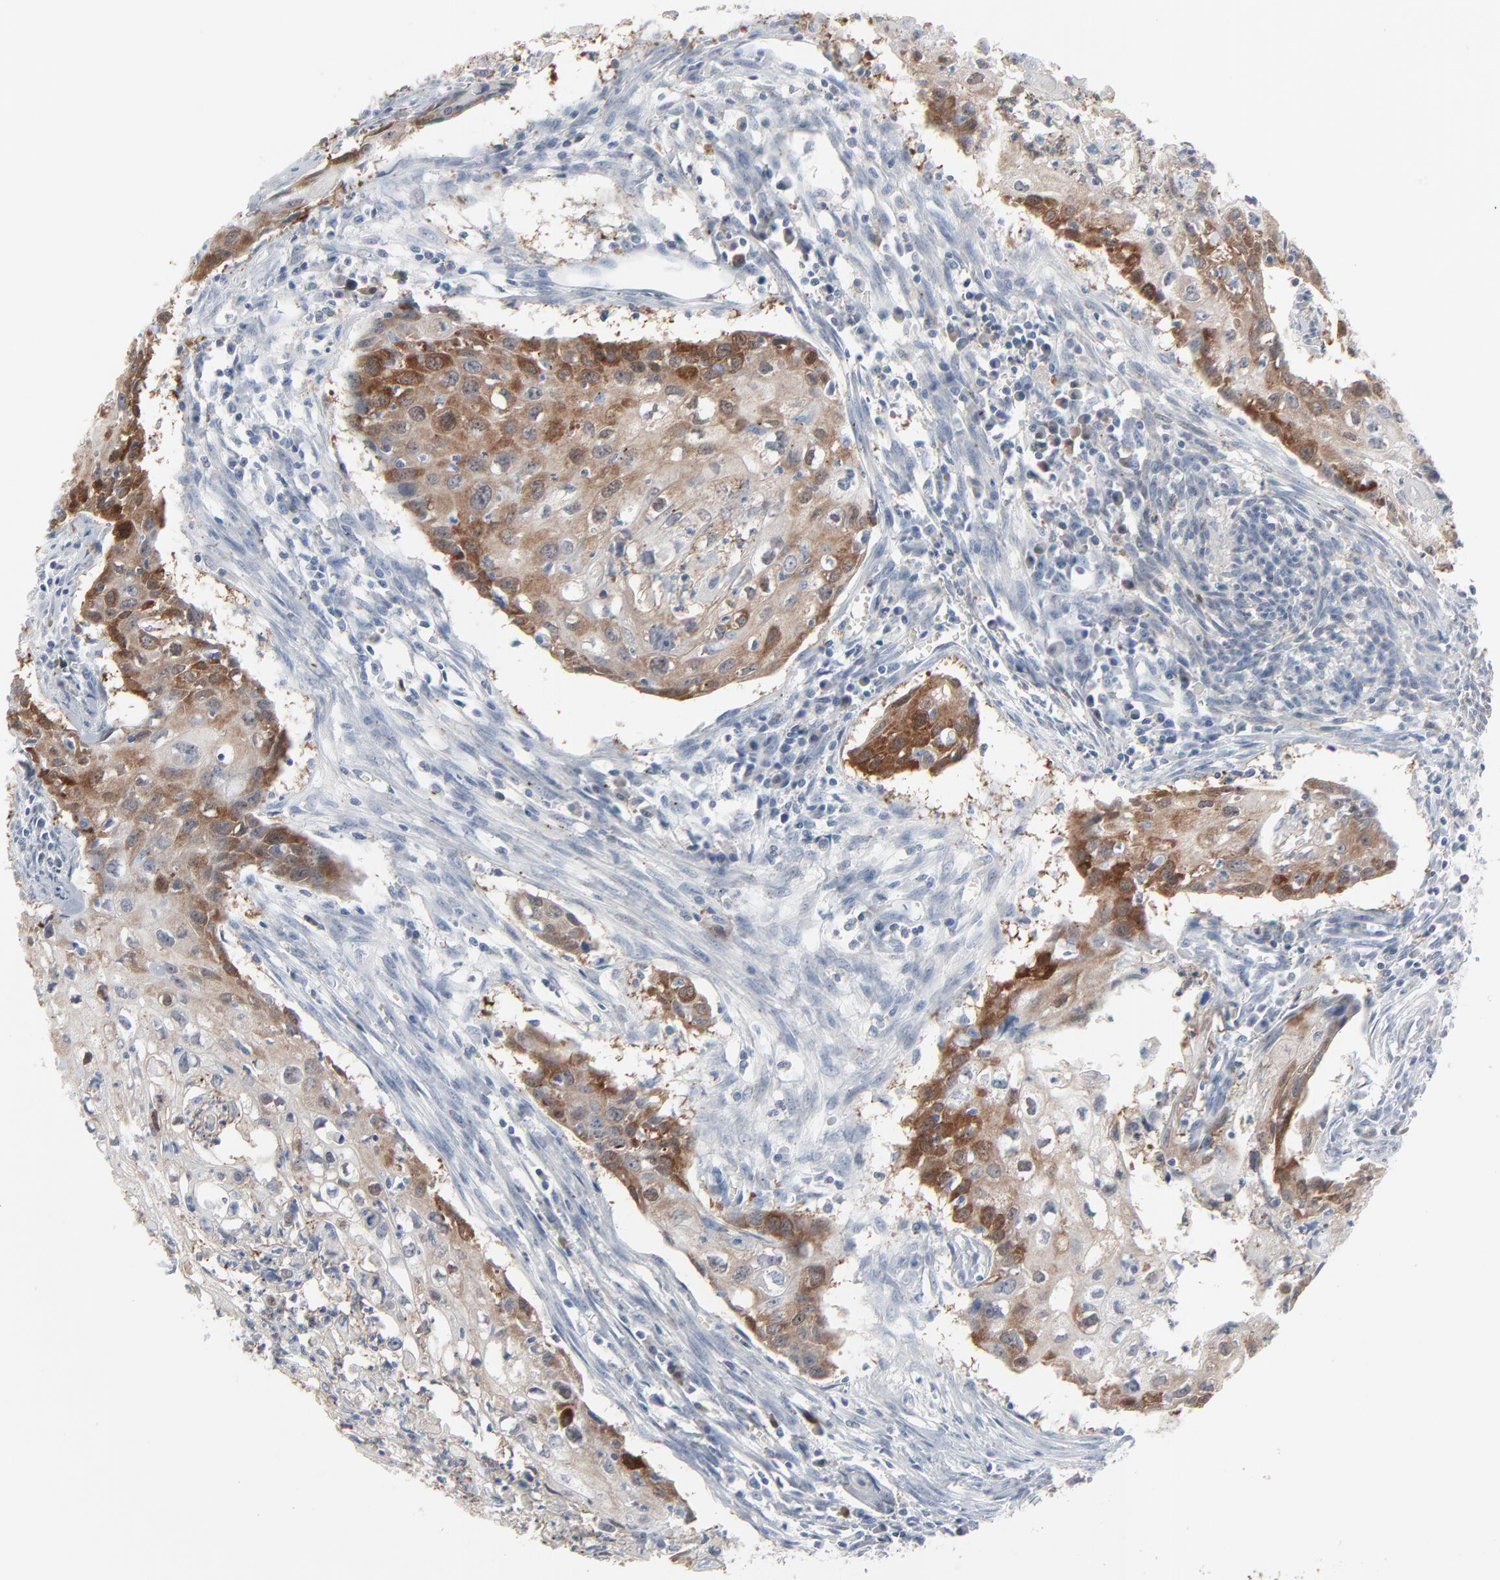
{"staining": {"intensity": "moderate", "quantity": "25%-75%", "location": "cytoplasmic/membranous"}, "tissue": "urothelial cancer", "cell_type": "Tumor cells", "image_type": "cancer", "snomed": [{"axis": "morphology", "description": "Urothelial carcinoma, High grade"}, {"axis": "topography", "description": "Urinary bladder"}], "caption": "Immunohistochemical staining of high-grade urothelial carcinoma reveals medium levels of moderate cytoplasmic/membranous protein positivity in about 25%-75% of tumor cells.", "gene": "PHGDH", "patient": {"sex": "male", "age": 54}}